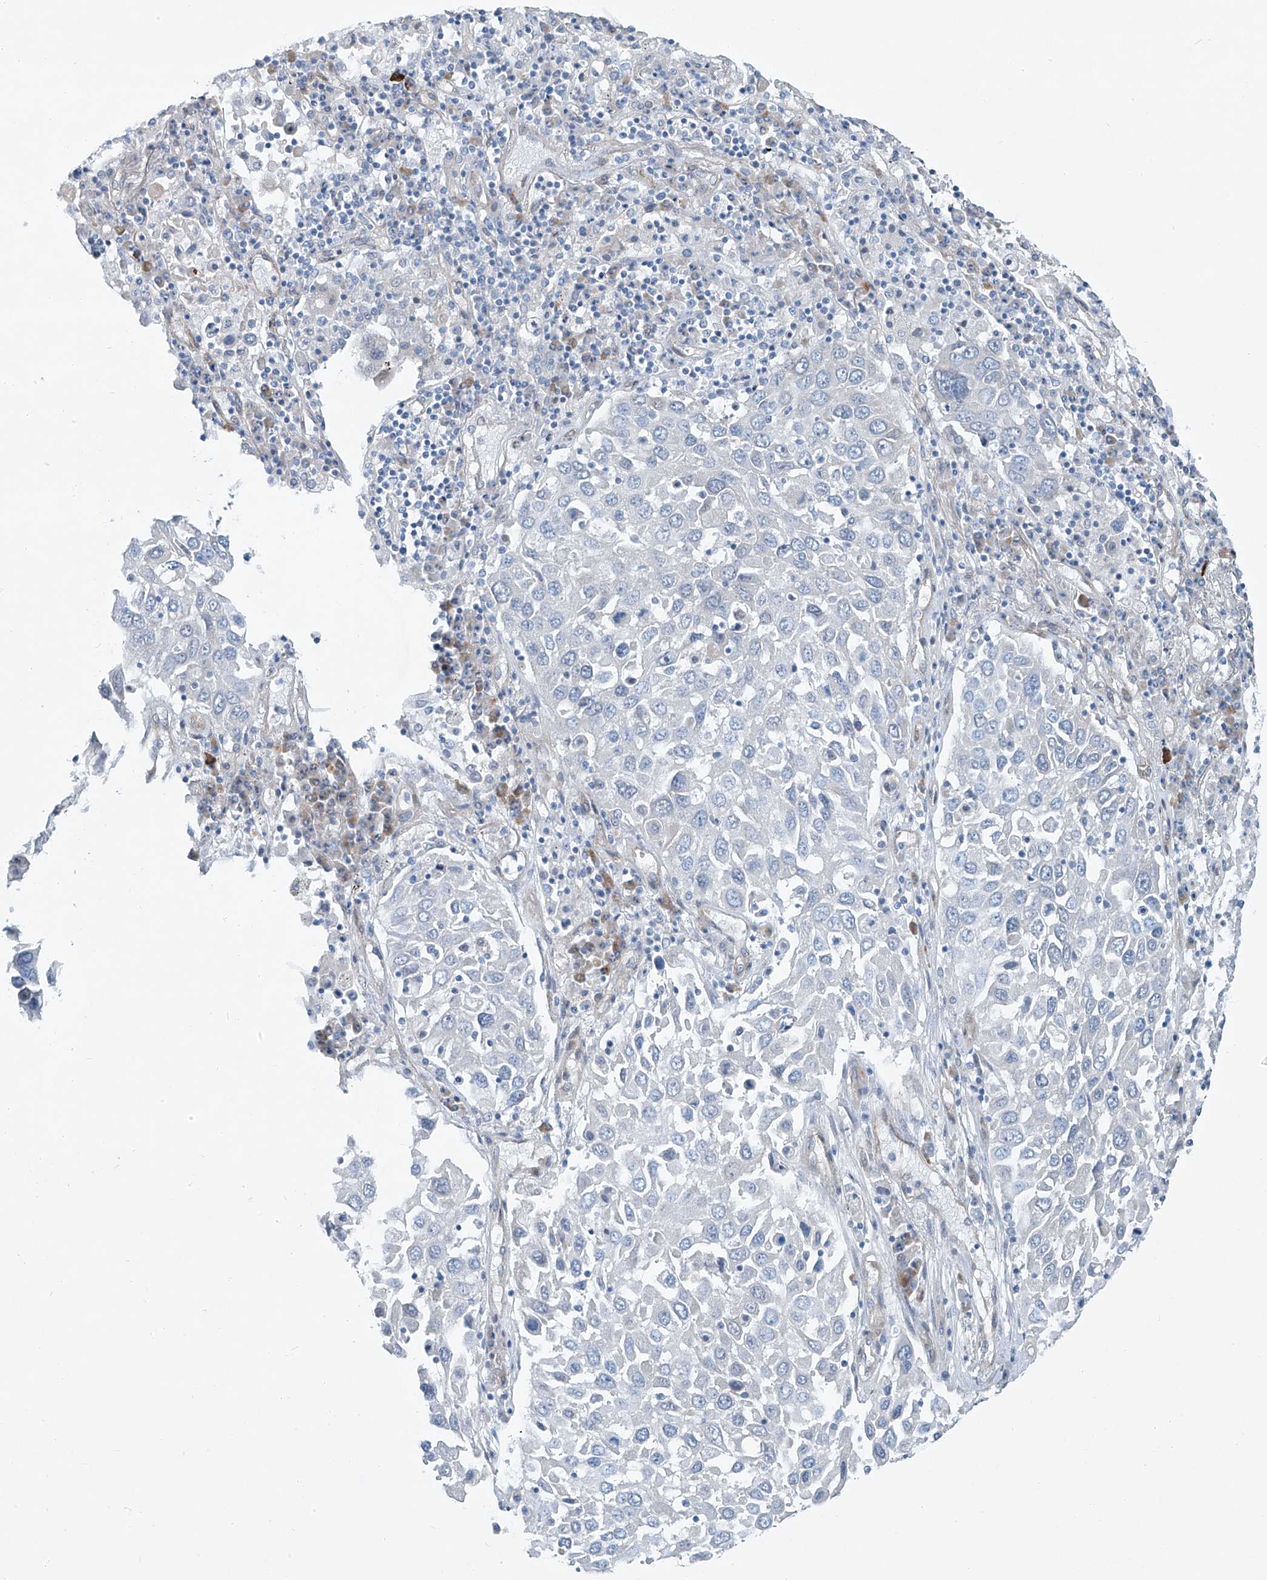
{"staining": {"intensity": "negative", "quantity": "none", "location": "none"}, "tissue": "lung cancer", "cell_type": "Tumor cells", "image_type": "cancer", "snomed": [{"axis": "morphology", "description": "Squamous cell carcinoma, NOS"}, {"axis": "topography", "description": "Lung"}], "caption": "Immunohistochemistry micrograph of neoplastic tissue: human lung squamous cell carcinoma stained with DAB demonstrates no significant protein expression in tumor cells.", "gene": "TNS2", "patient": {"sex": "male", "age": 65}}